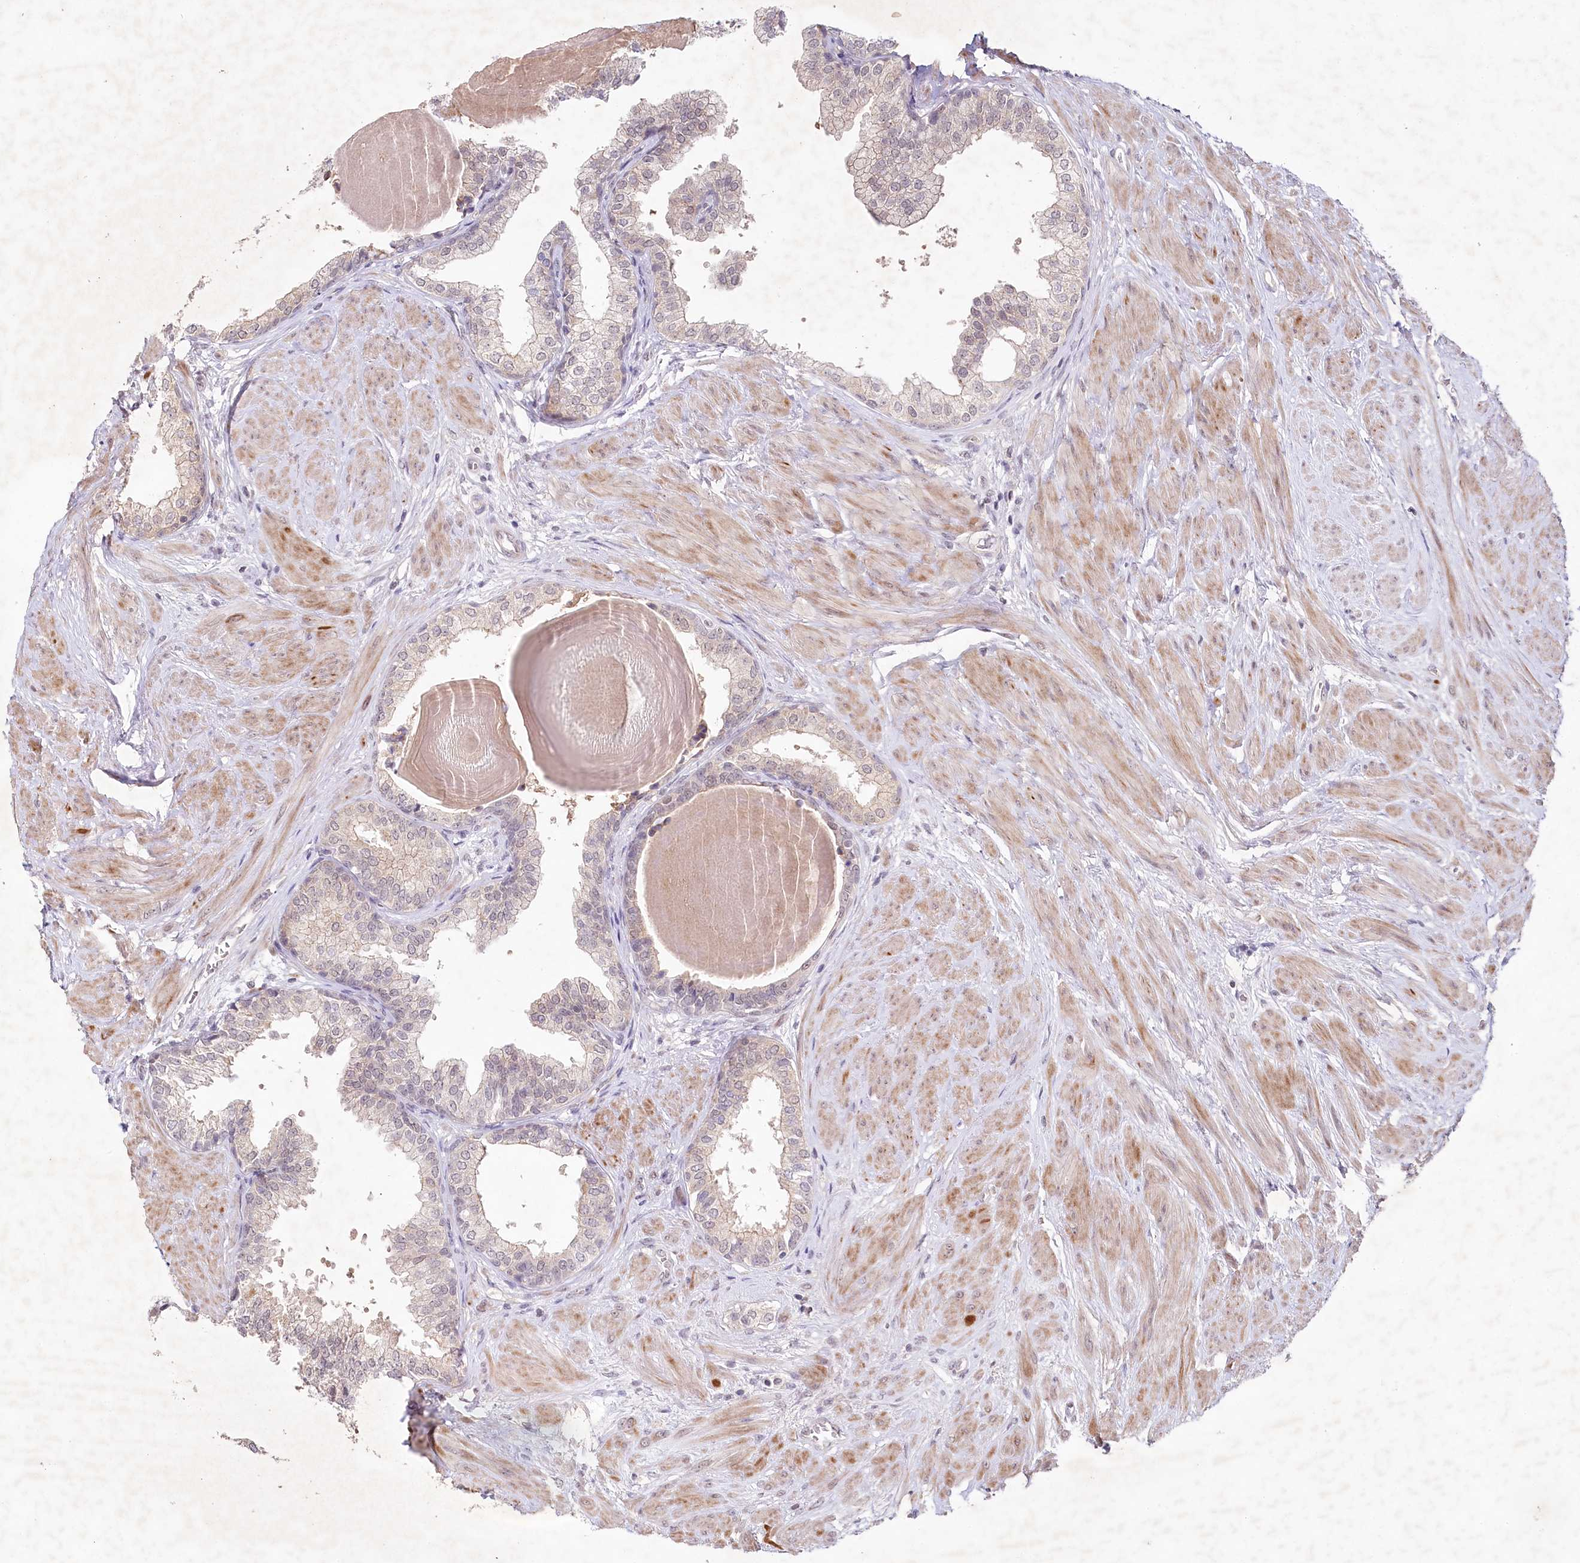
{"staining": {"intensity": "weak", "quantity": "25%-75%", "location": "nuclear"}, "tissue": "prostate", "cell_type": "Glandular cells", "image_type": "normal", "snomed": [{"axis": "morphology", "description": "Normal tissue, NOS"}, {"axis": "topography", "description": "Prostate"}], "caption": "High-magnification brightfield microscopy of normal prostate stained with DAB (3,3'-diaminobenzidine) (brown) and counterstained with hematoxylin (blue). glandular cells exhibit weak nuclear staining is appreciated in about25%-75% of cells. The staining is performed using DAB brown chromogen to label protein expression. The nuclei are counter-stained blue using hematoxylin.", "gene": "AMTN", "patient": {"sex": "male", "age": 48}}